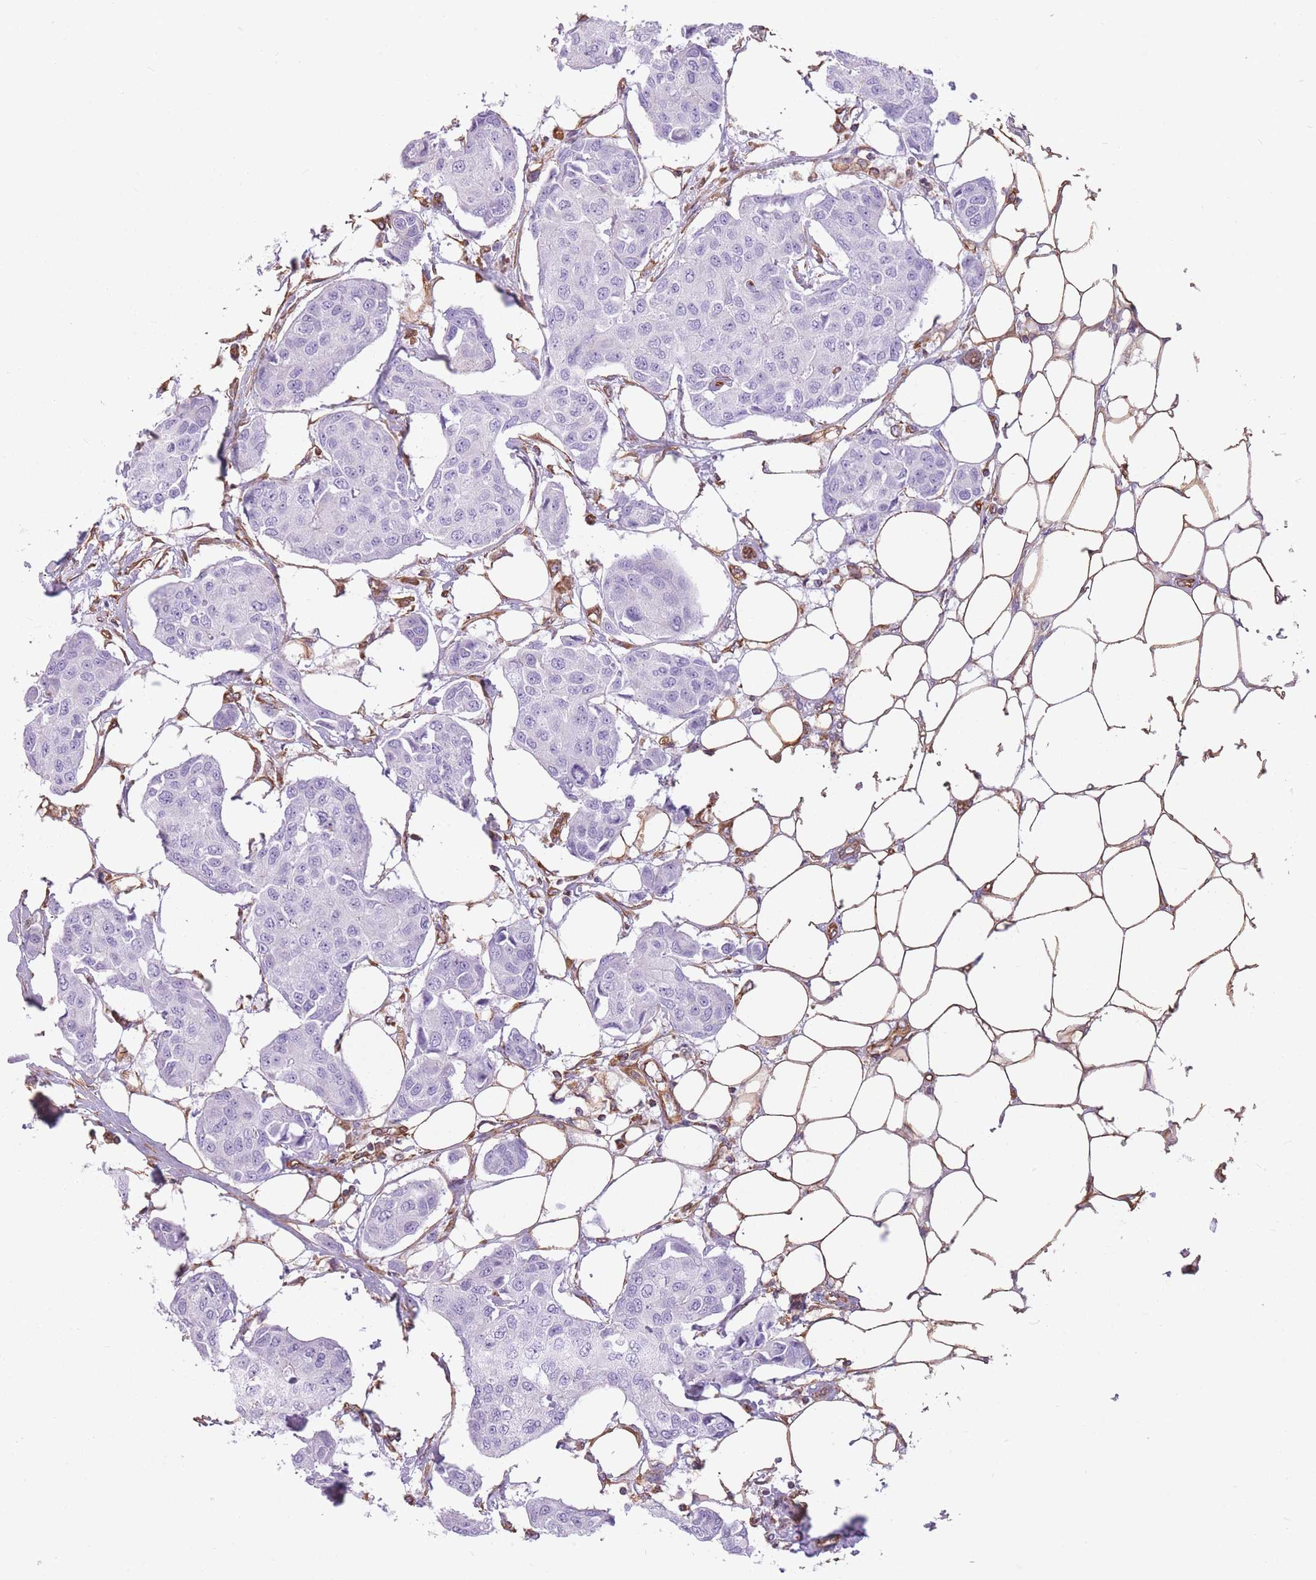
{"staining": {"intensity": "negative", "quantity": "none", "location": "none"}, "tissue": "breast cancer", "cell_type": "Tumor cells", "image_type": "cancer", "snomed": [{"axis": "morphology", "description": "Duct carcinoma"}, {"axis": "topography", "description": "Breast"}, {"axis": "topography", "description": "Lymph node"}], "caption": "DAB immunohistochemical staining of human invasive ductal carcinoma (breast) shows no significant positivity in tumor cells.", "gene": "ADD1", "patient": {"sex": "female", "age": 80}}